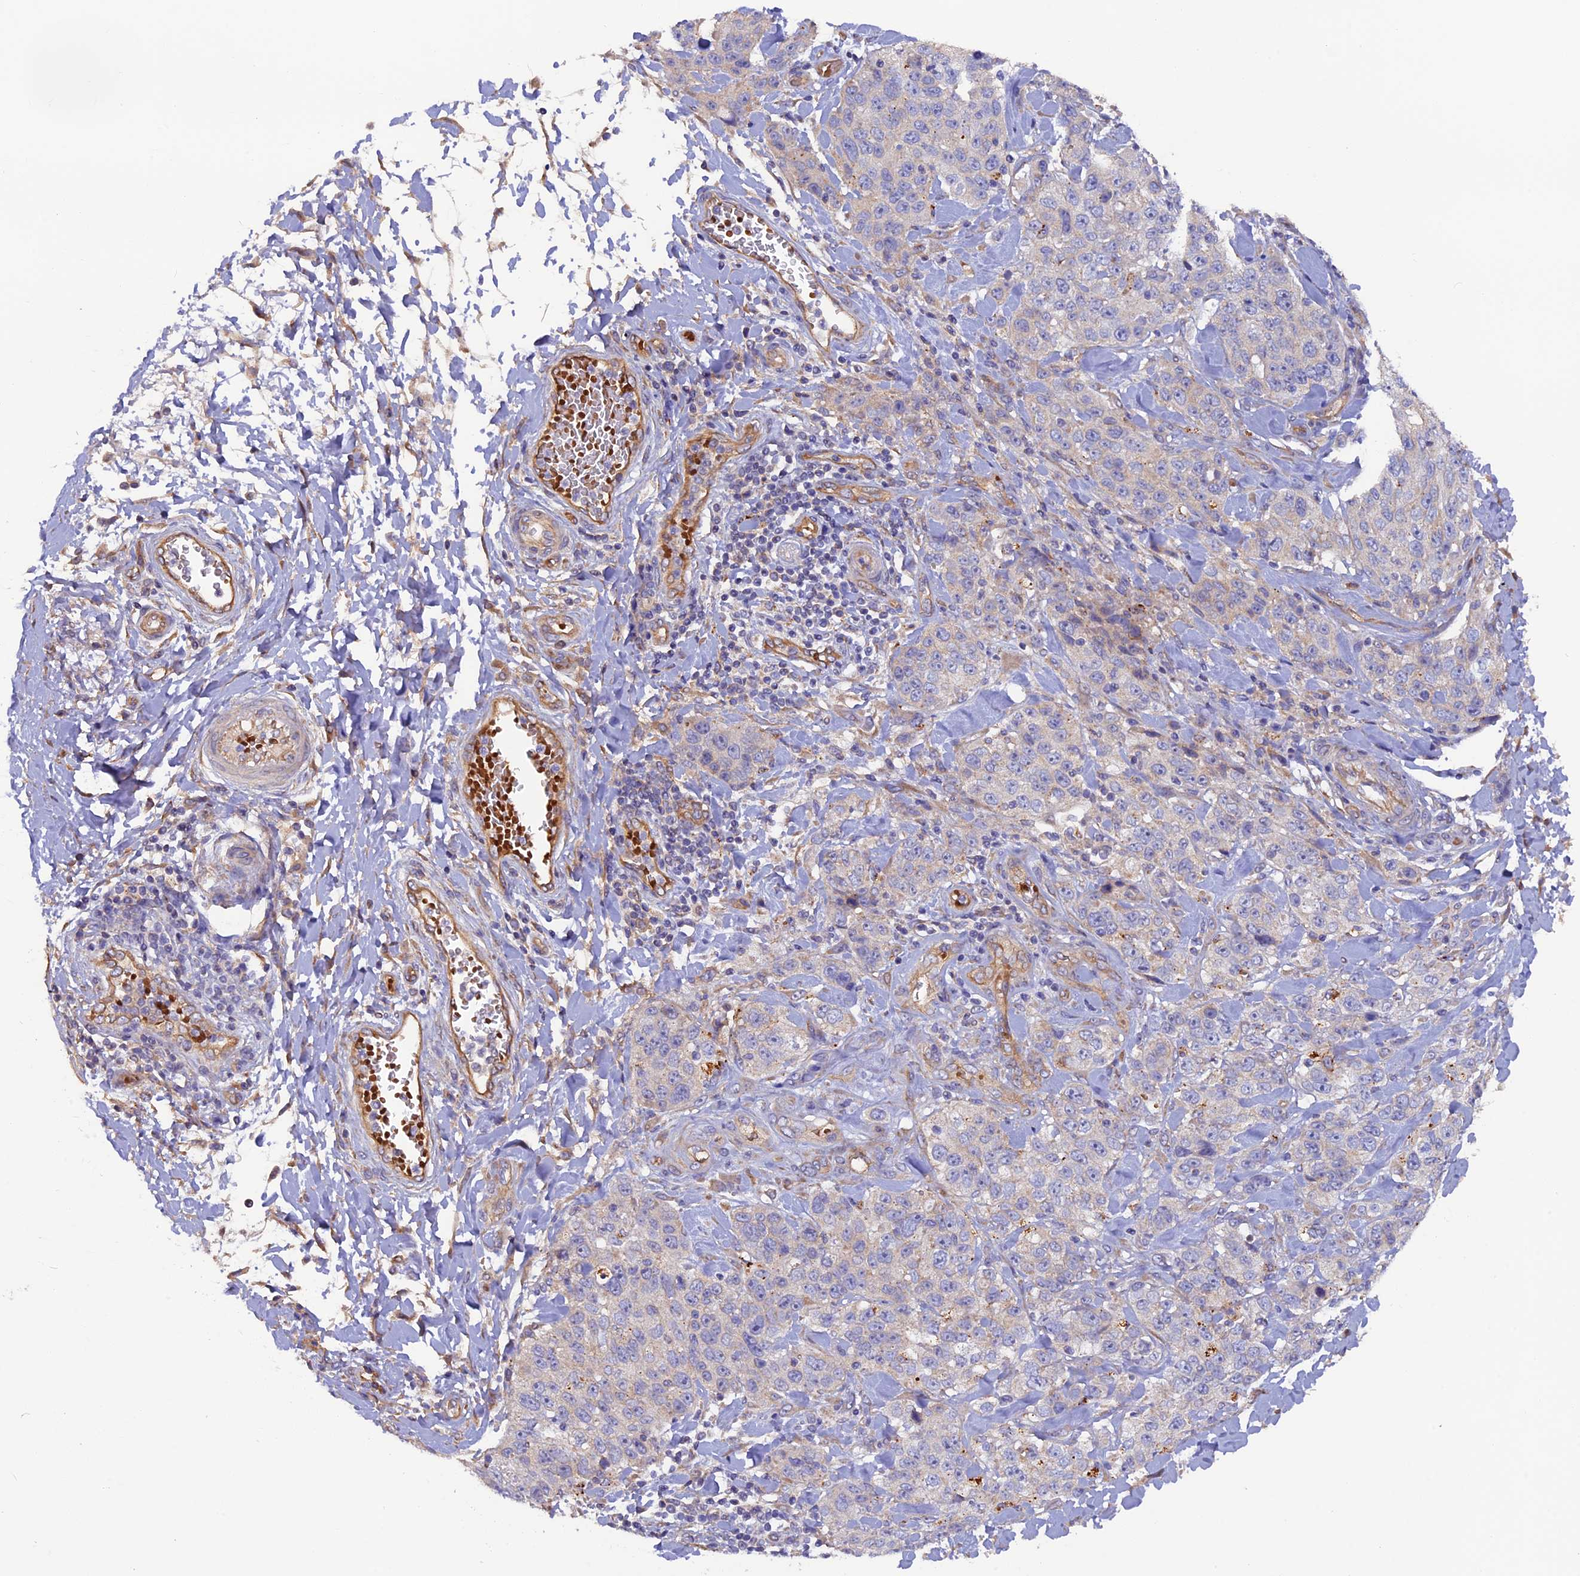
{"staining": {"intensity": "negative", "quantity": "none", "location": "none"}, "tissue": "stomach cancer", "cell_type": "Tumor cells", "image_type": "cancer", "snomed": [{"axis": "morphology", "description": "Adenocarcinoma, NOS"}, {"axis": "topography", "description": "Stomach"}], "caption": "Tumor cells show no significant staining in stomach adenocarcinoma.", "gene": "DUS3L", "patient": {"sex": "male", "age": 48}}